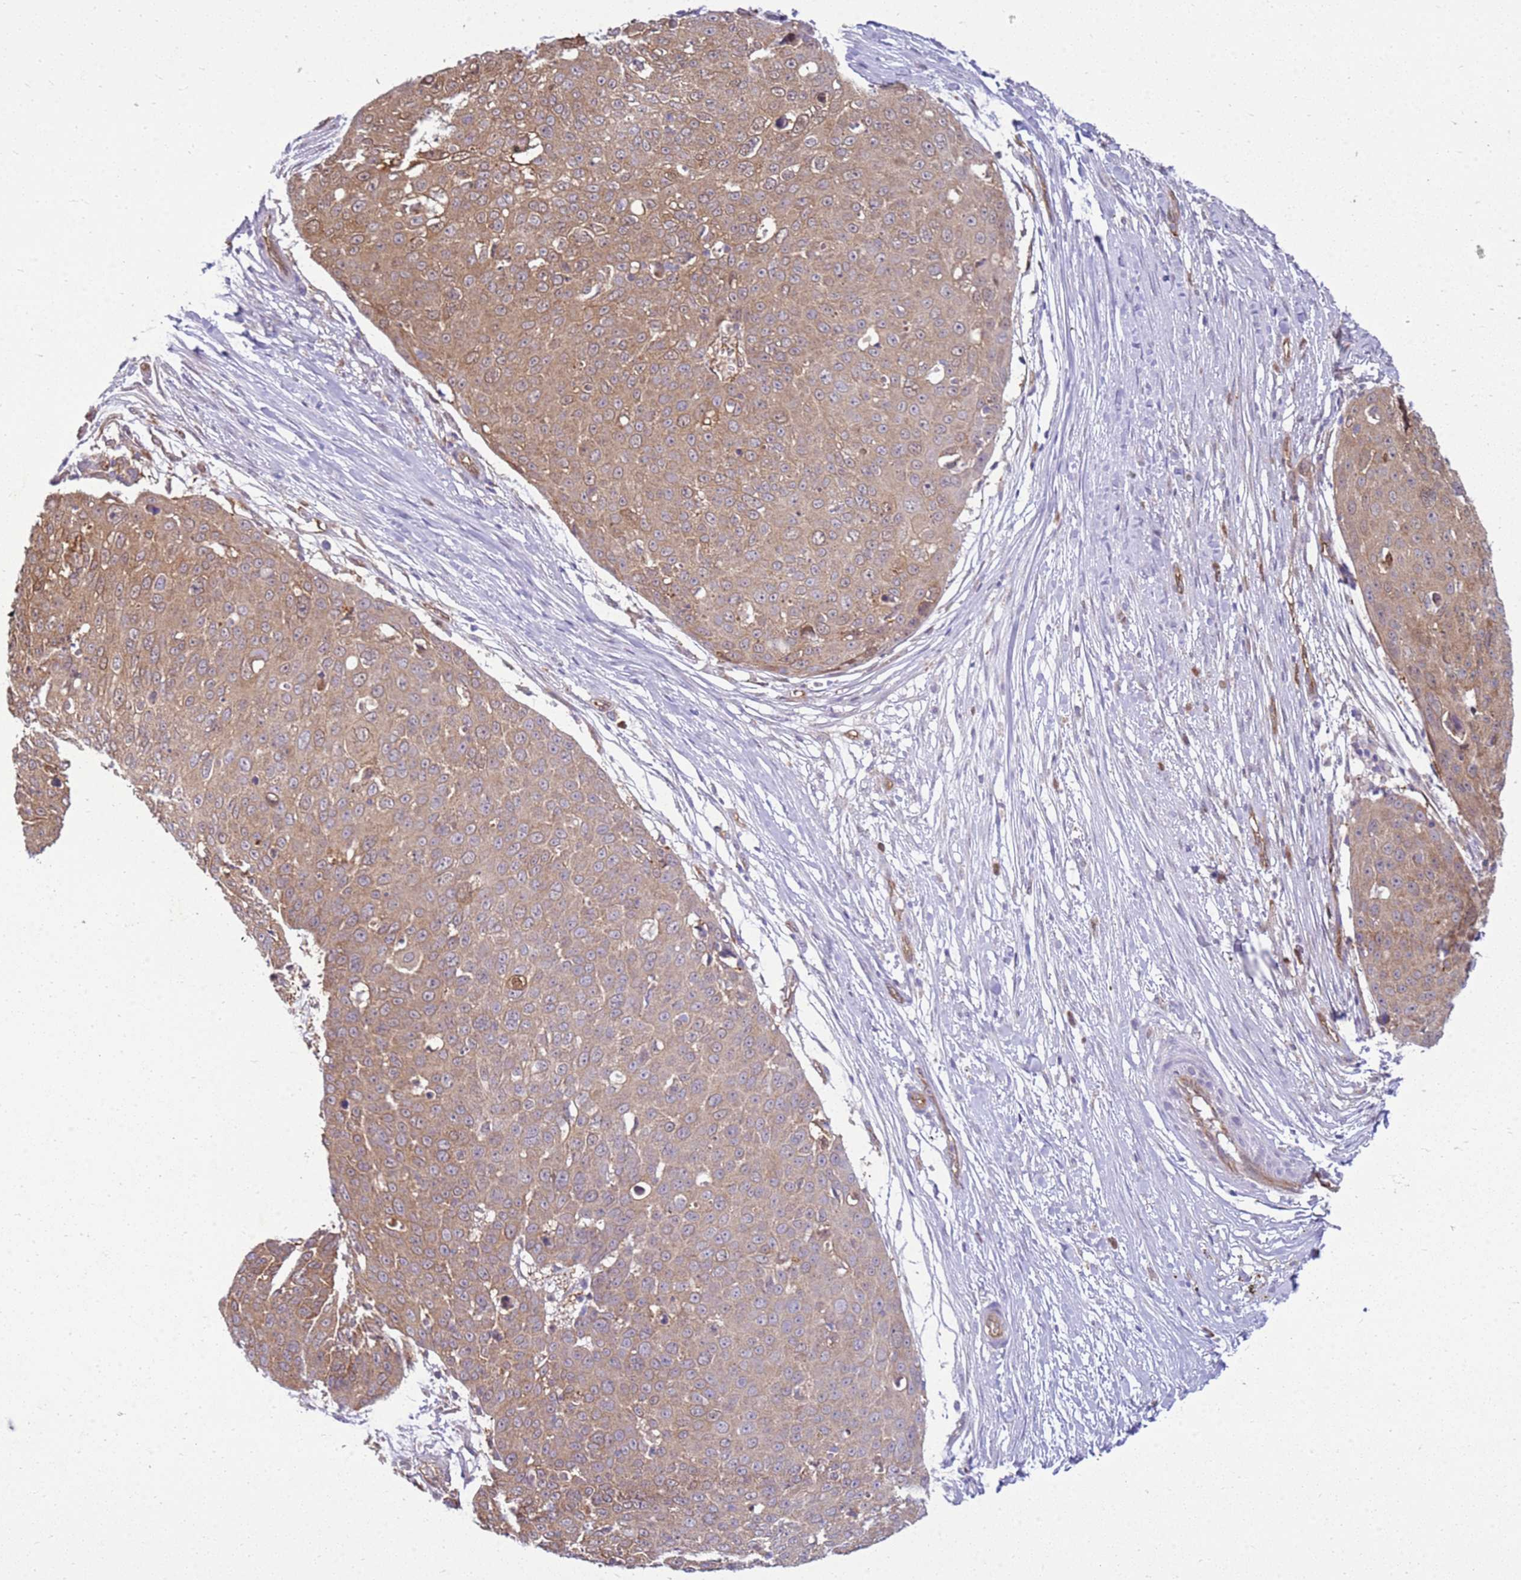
{"staining": {"intensity": "moderate", "quantity": ">75%", "location": "cytoplasmic/membranous"}, "tissue": "skin cancer", "cell_type": "Tumor cells", "image_type": "cancer", "snomed": [{"axis": "morphology", "description": "Squamous cell carcinoma, NOS"}, {"axis": "topography", "description": "Skin"}], "caption": "Human squamous cell carcinoma (skin) stained for a protein (brown) exhibits moderate cytoplasmic/membranous positive positivity in approximately >75% of tumor cells.", "gene": "YWHAE", "patient": {"sex": "male", "age": 71}}